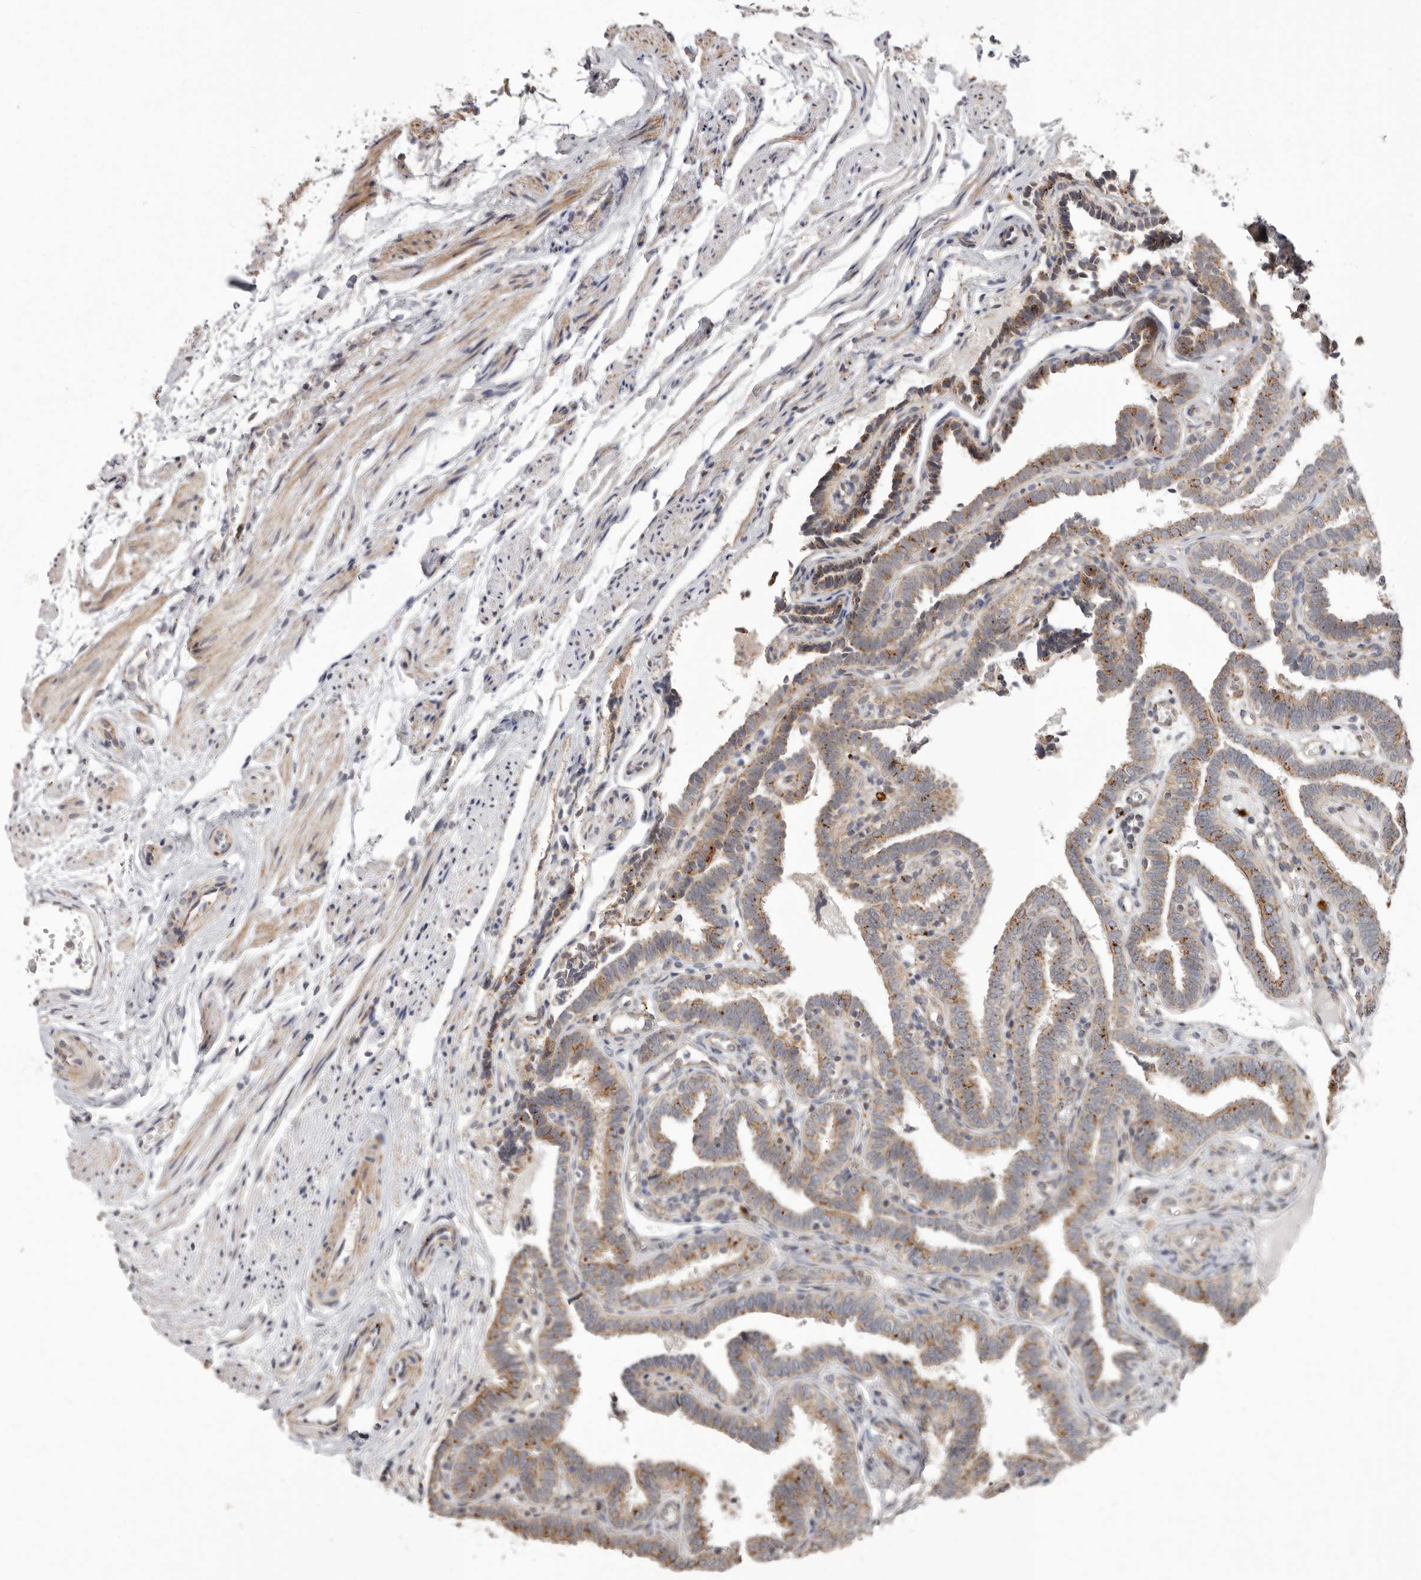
{"staining": {"intensity": "strong", "quantity": "25%-75%", "location": "cytoplasmic/membranous"}, "tissue": "fallopian tube", "cell_type": "Glandular cells", "image_type": "normal", "snomed": [{"axis": "morphology", "description": "Normal tissue, NOS"}, {"axis": "topography", "description": "Fallopian tube"}], "caption": "This photomicrograph displays unremarkable fallopian tube stained with IHC to label a protein in brown. The cytoplasmic/membranous of glandular cells show strong positivity for the protein. Nuclei are counter-stained blue.", "gene": "NUP43", "patient": {"sex": "female", "age": 39}}